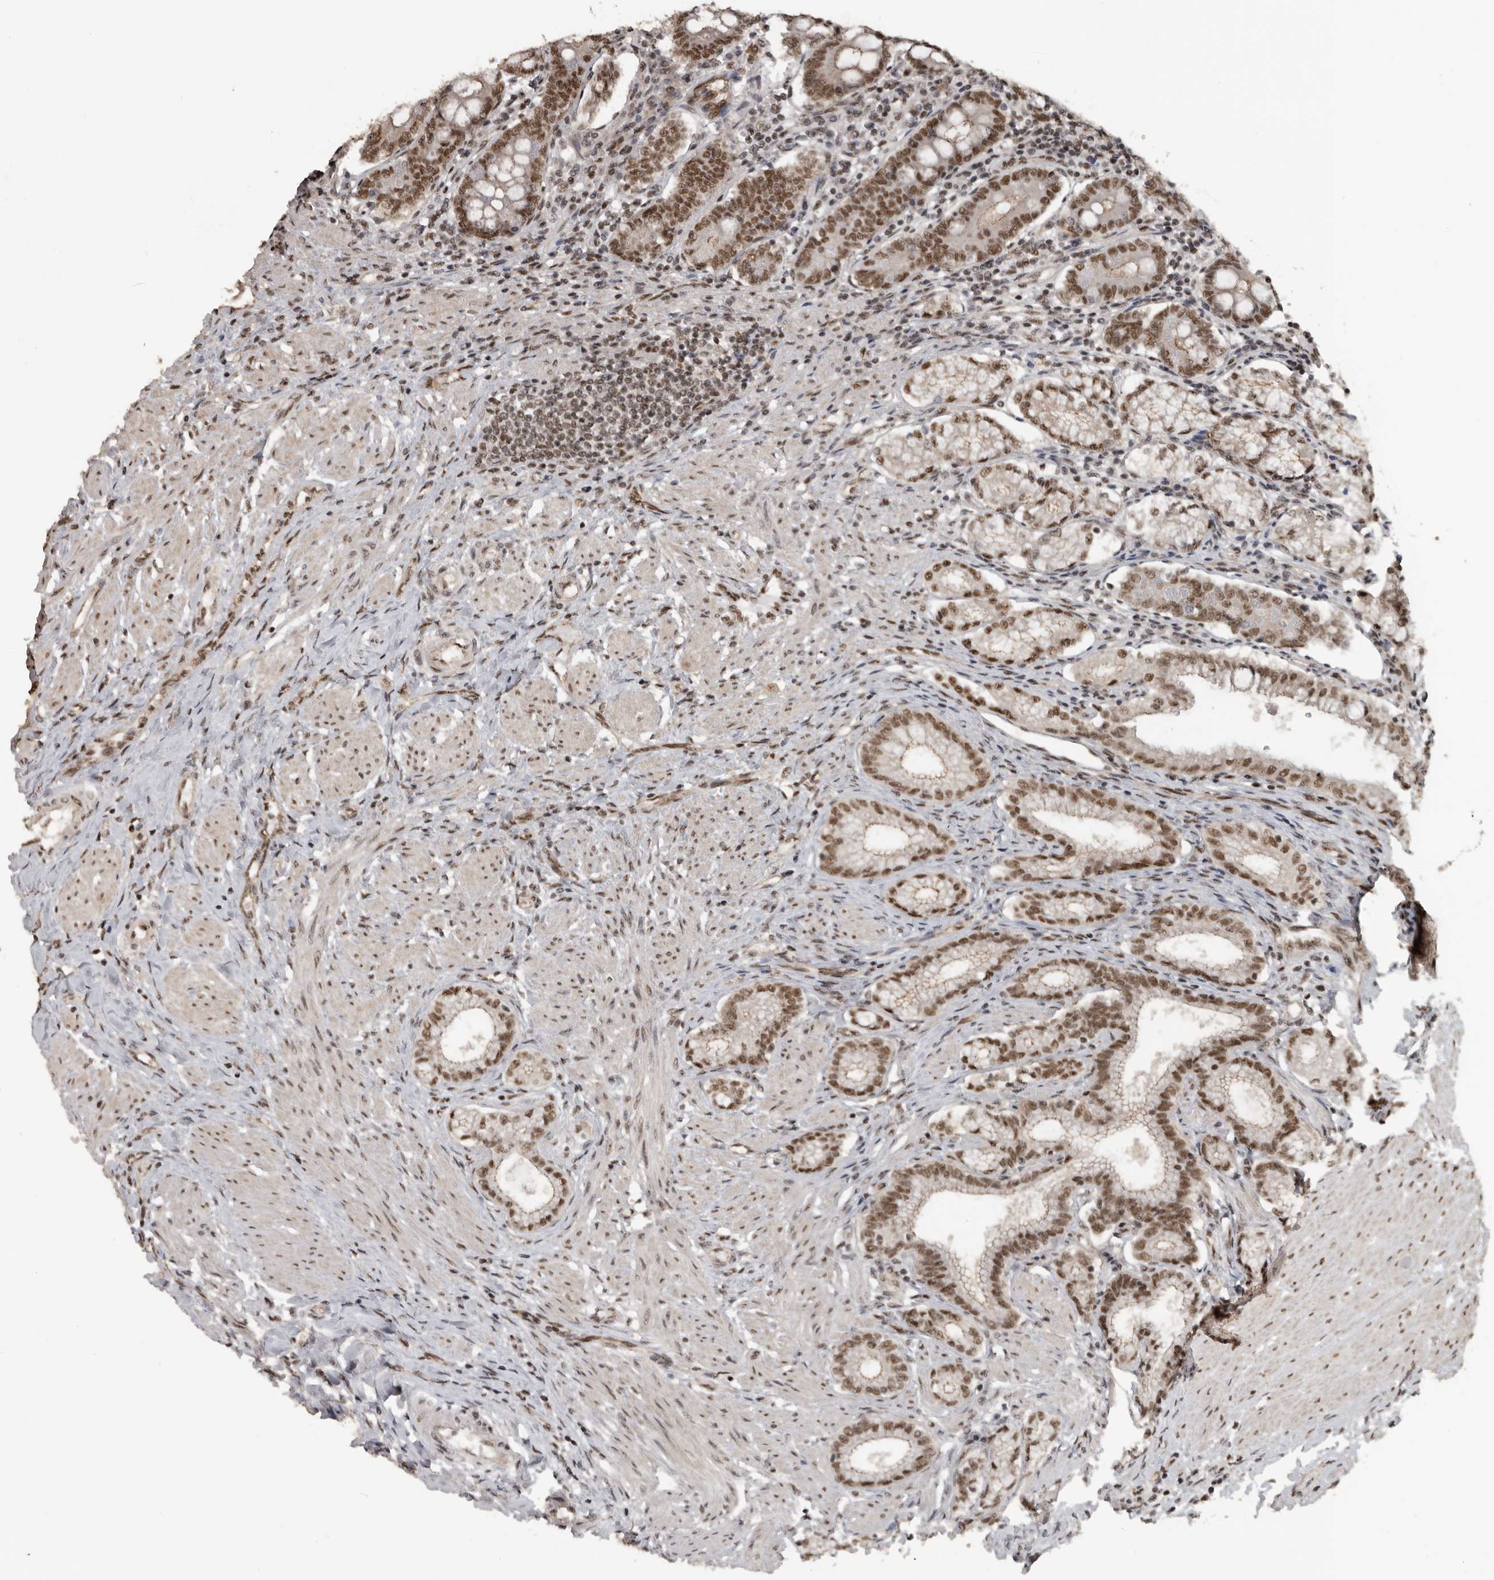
{"staining": {"intensity": "strong", "quantity": ">75%", "location": "cytoplasmic/membranous,nuclear"}, "tissue": "duodenum", "cell_type": "Glandular cells", "image_type": "normal", "snomed": [{"axis": "morphology", "description": "Normal tissue, NOS"}, {"axis": "morphology", "description": "Adenocarcinoma, NOS"}, {"axis": "topography", "description": "Pancreas"}, {"axis": "topography", "description": "Duodenum"}], "caption": "An immunohistochemistry photomicrograph of unremarkable tissue is shown. Protein staining in brown highlights strong cytoplasmic/membranous,nuclear positivity in duodenum within glandular cells. (brown staining indicates protein expression, while blue staining denotes nuclei).", "gene": "CBLL1", "patient": {"sex": "male", "age": 50}}